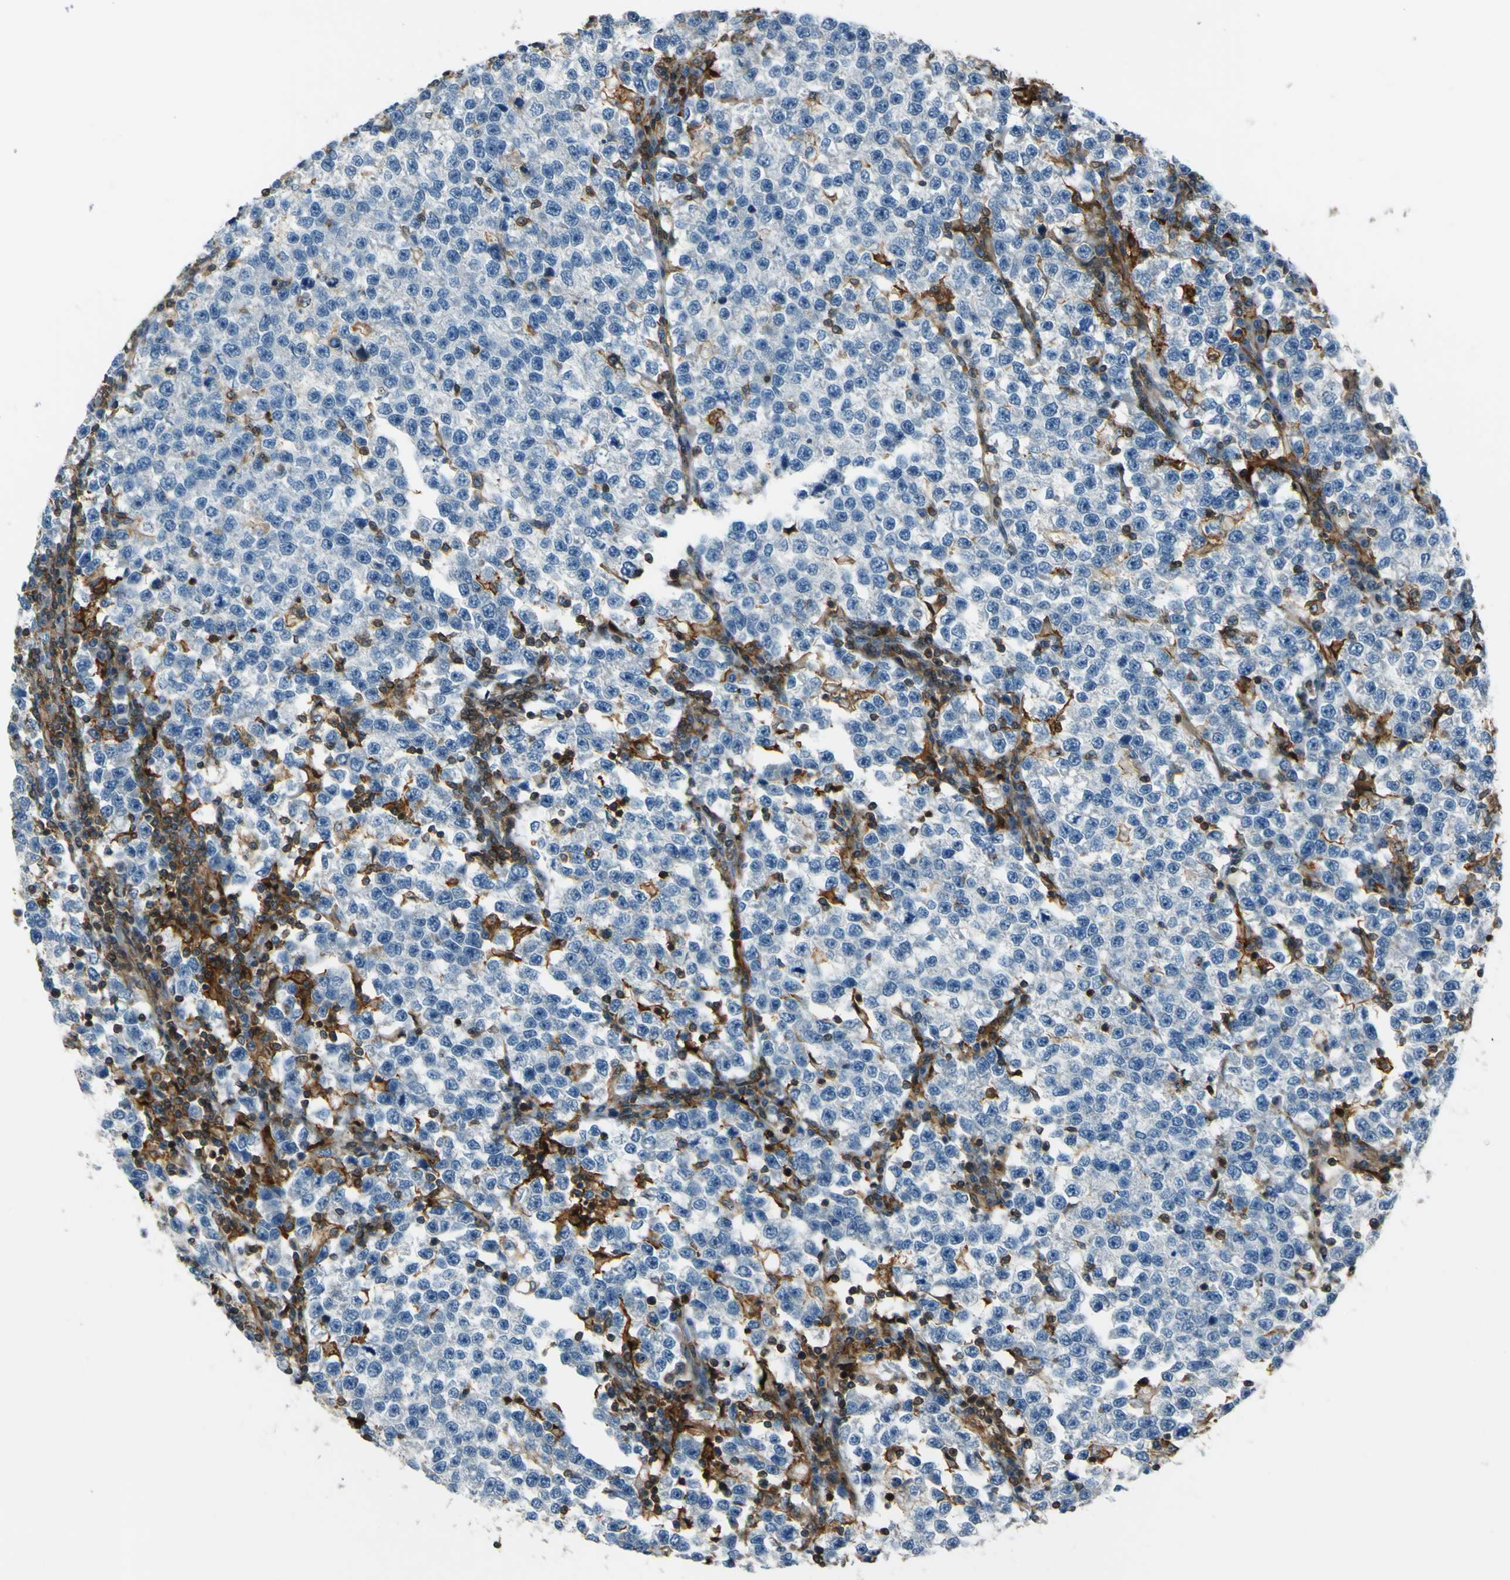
{"staining": {"intensity": "negative", "quantity": "none", "location": "none"}, "tissue": "testis cancer", "cell_type": "Tumor cells", "image_type": "cancer", "snomed": [{"axis": "morphology", "description": "Normal tissue, NOS"}, {"axis": "morphology", "description": "Seminoma, NOS"}, {"axis": "topography", "description": "Testis"}], "caption": "Image shows no significant protein expression in tumor cells of testis seminoma.", "gene": "PCDHB5", "patient": {"sex": "male", "age": 43}}